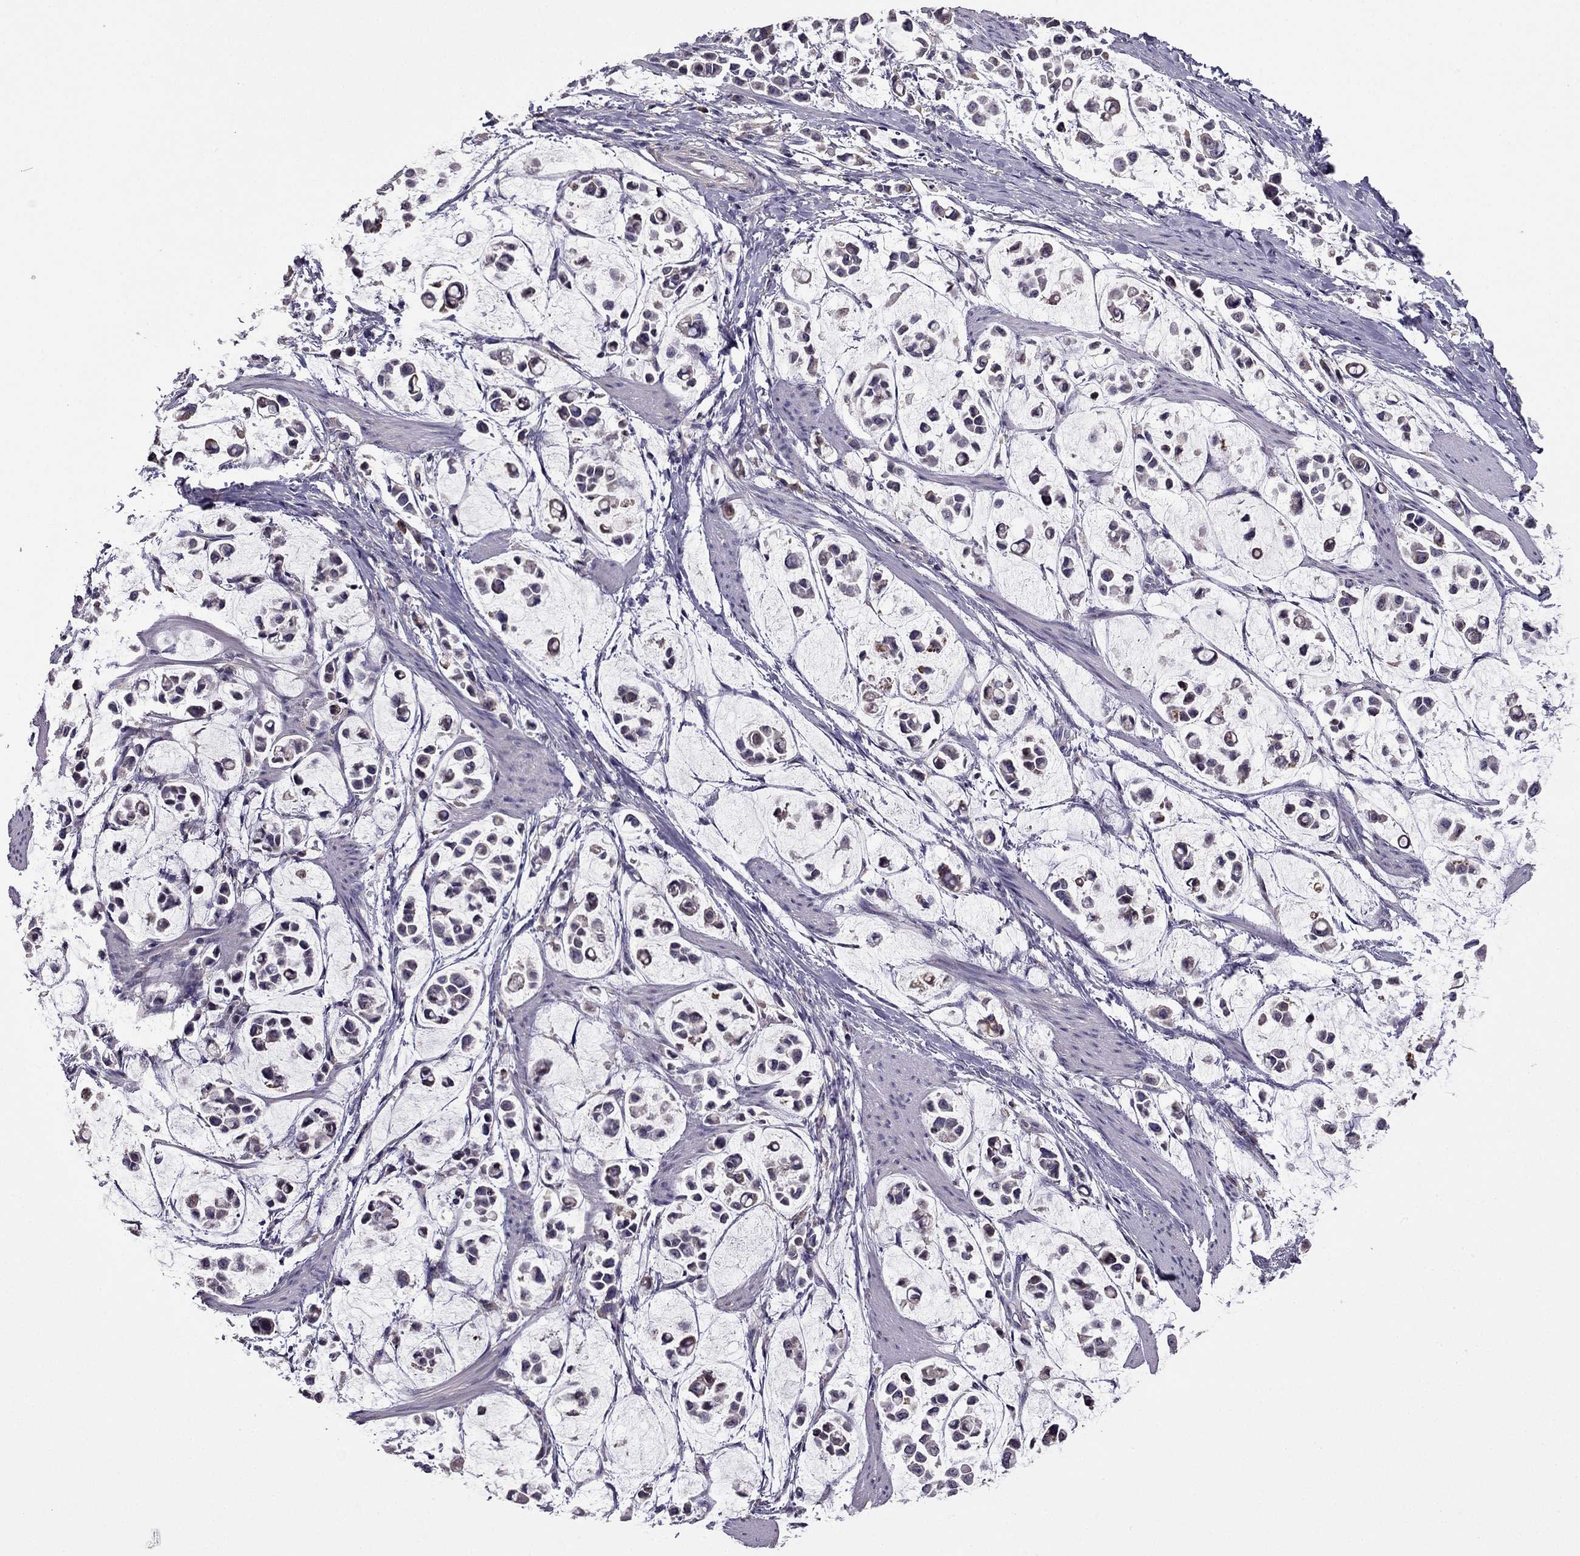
{"staining": {"intensity": "negative", "quantity": "none", "location": "none"}, "tissue": "stomach cancer", "cell_type": "Tumor cells", "image_type": "cancer", "snomed": [{"axis": "morphology", "description": "Adenocarcinoma, NOS"}, {"axis": "topography", "description": "Stomach"}], "caption": "Micrograph shows no protein expression in tumor cells of adenocarcinoma (stomach) tissue.", "gene": "CDH9", "patient": {"sex": "male", "age": 82}}